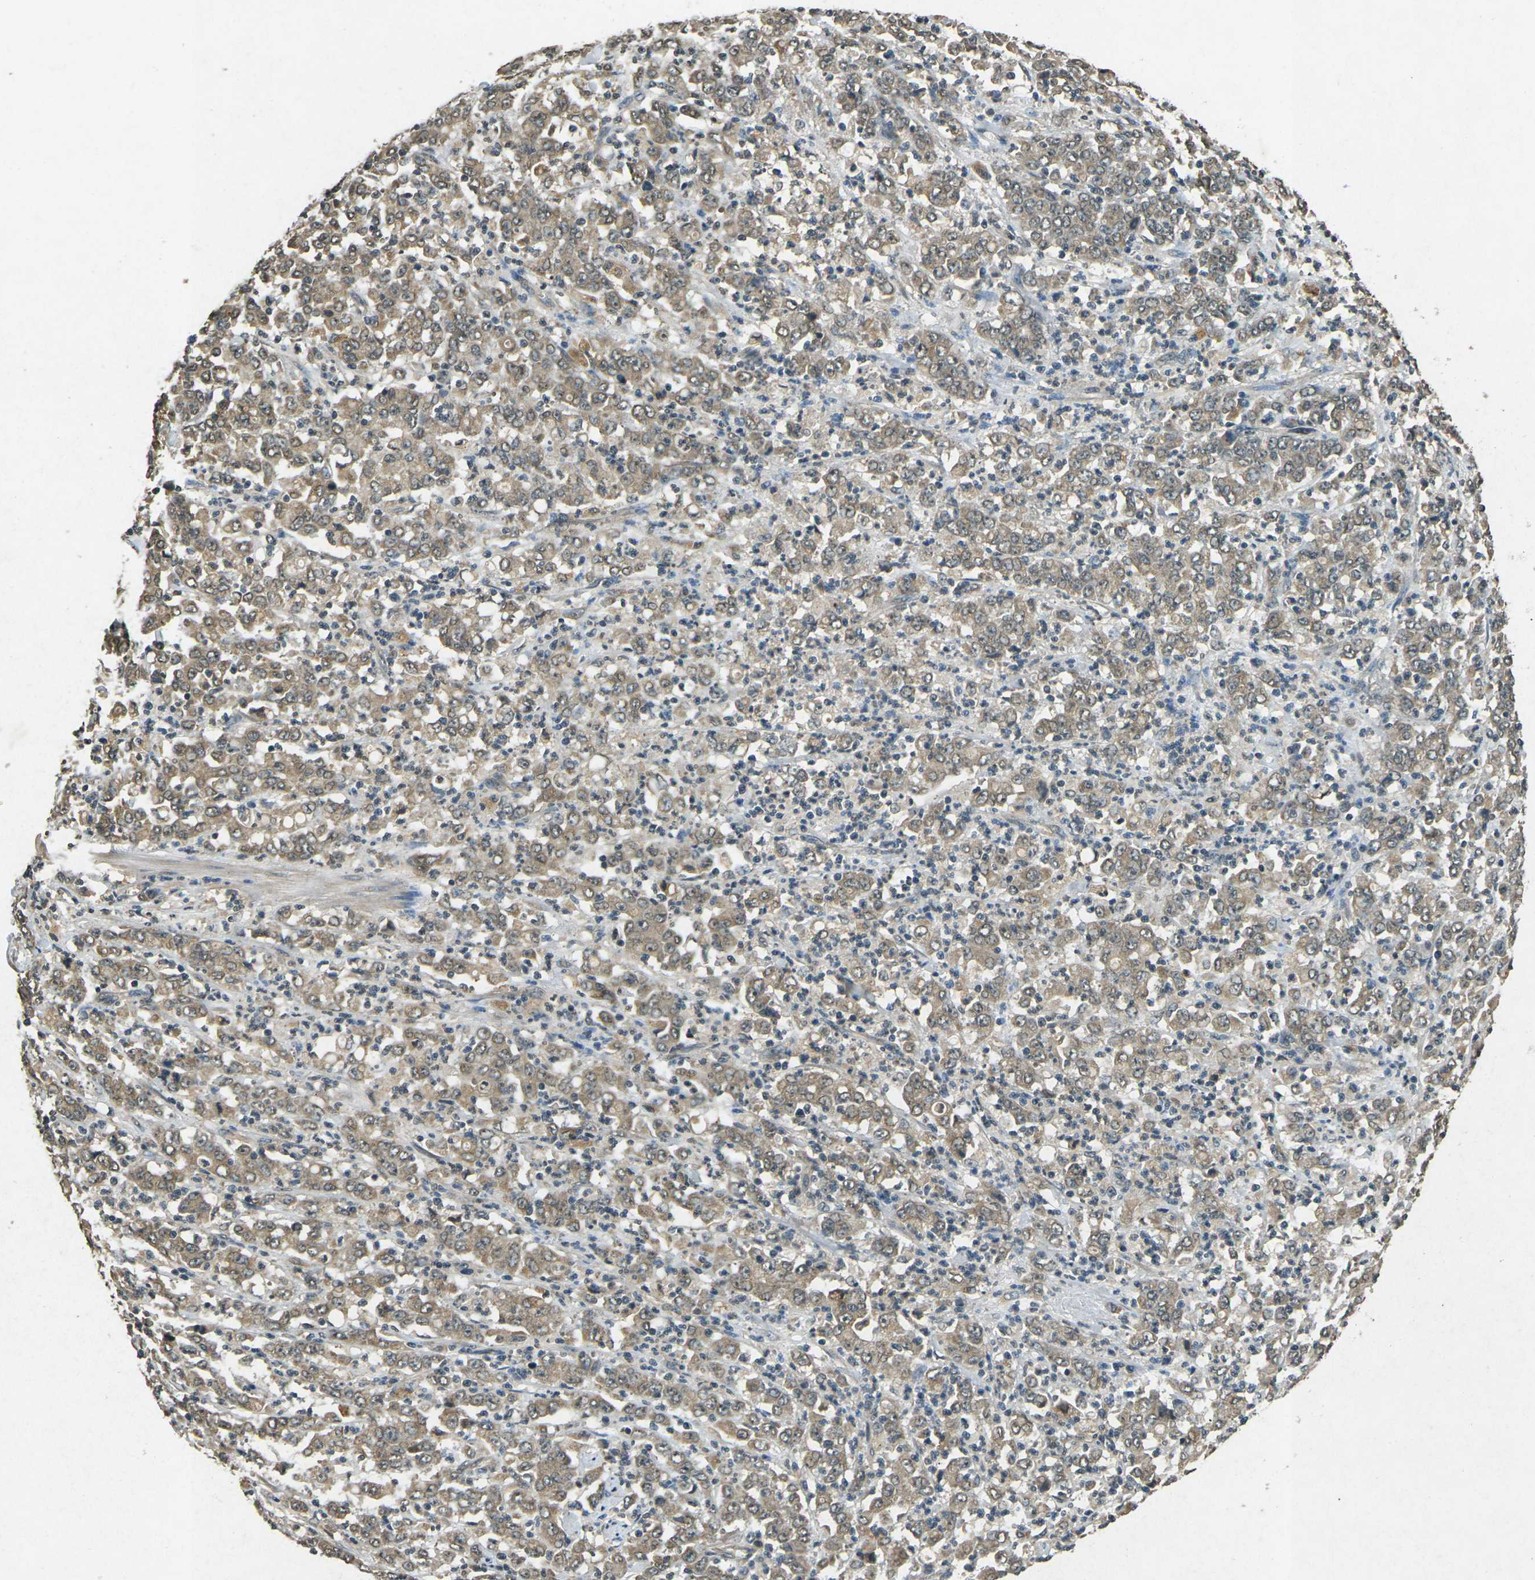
{"staining": {"intensity": "moderate", "quantity": ">75%", "location": "cytoplasmic/membranous"}, "tissue": "stomach cancer", "cell_type": "Tumor cells", "image_type": "cancer", "snomed": [{"axis": "morphology", "description": "Adenocarcinoma, NOS"}, {"axis": "topography", "description": "Stomach, lower"}], "caption": "IHC of human stomach cancer (adenocarcinoma) demonstrates medium levels of moderate cytoplasmic/membranous expression in approximately >75% of tumor cells.", "gene": "PDE2A", "patient": {"sex": "female", "age": 71}}